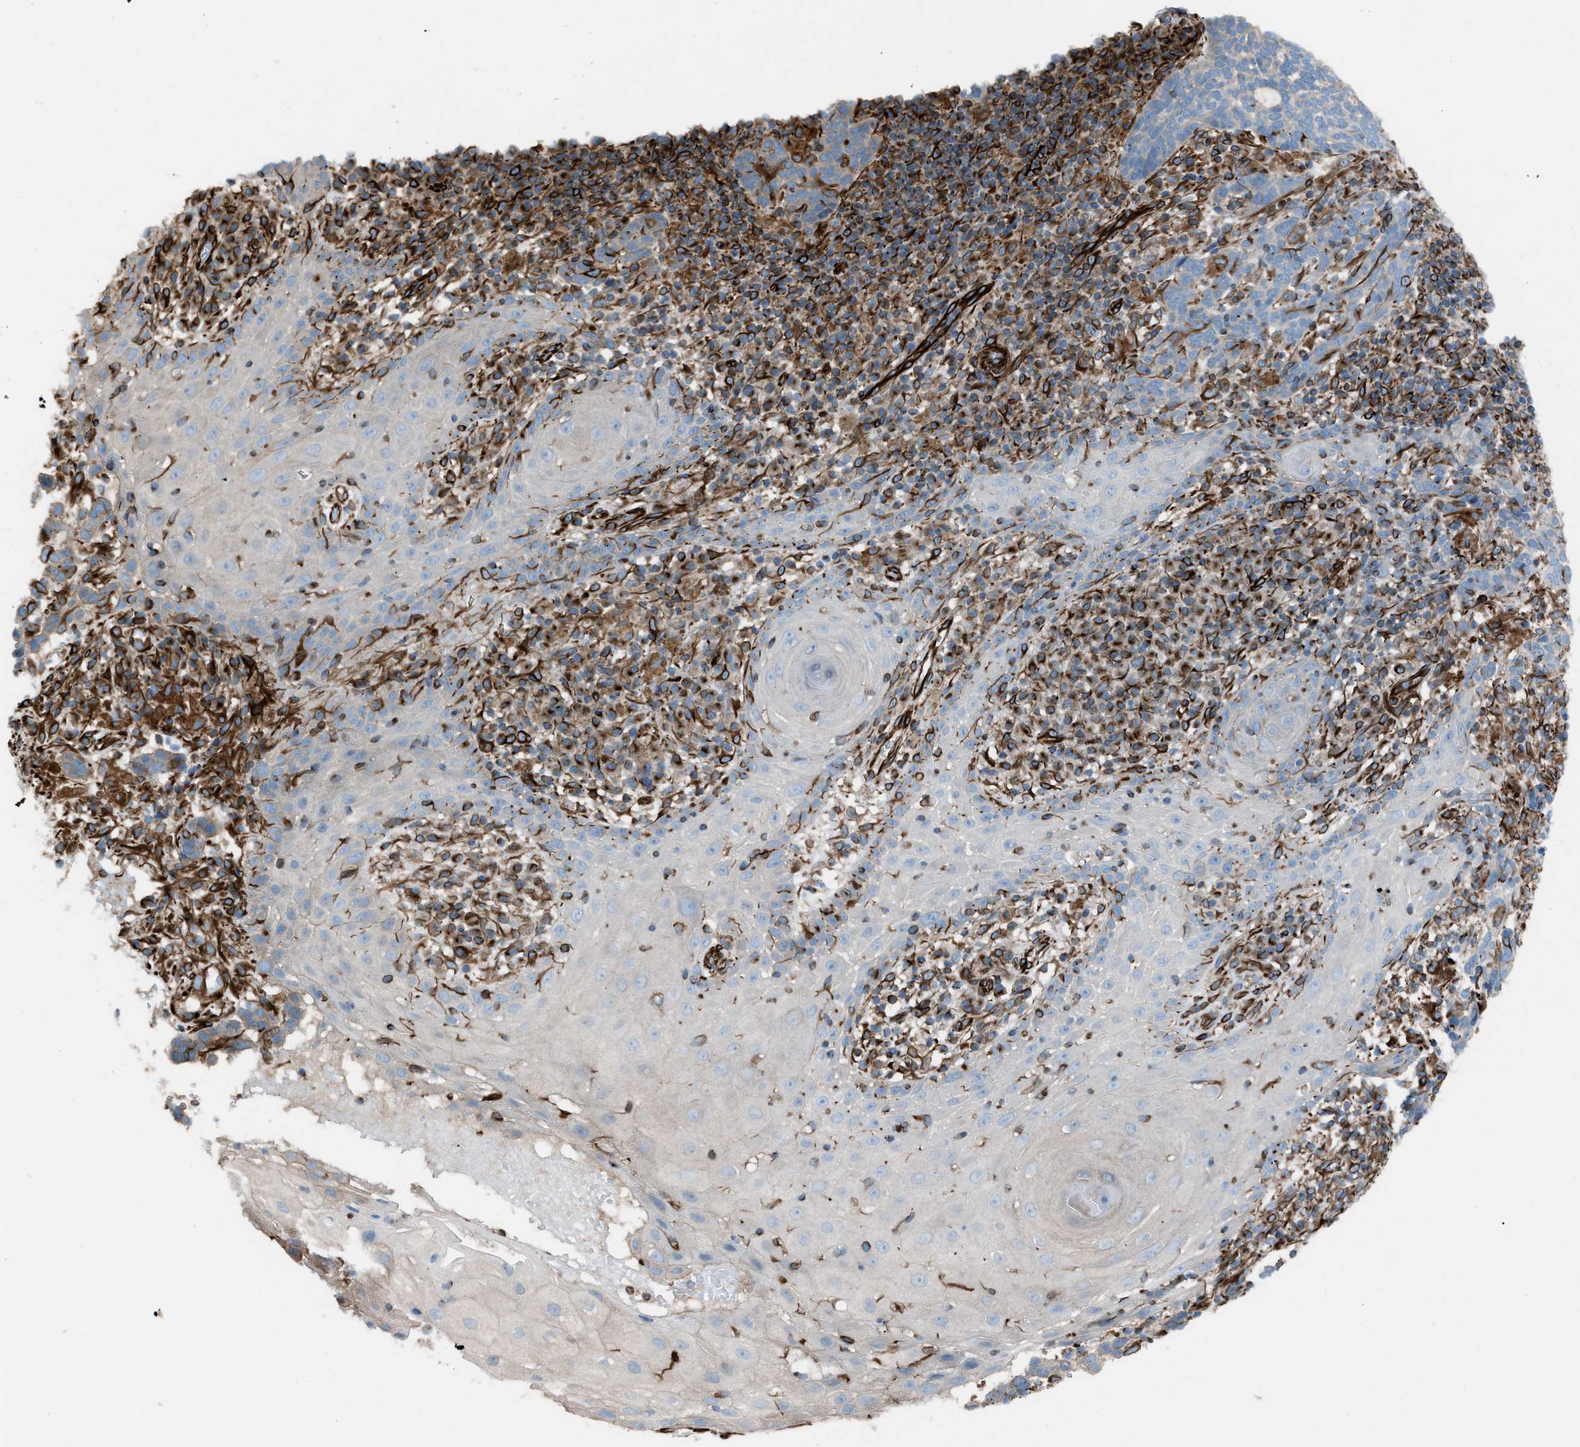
{"staining": {"intensity": "negative", "quantity": "none", "location": "none"}, "tissue": "skin cancer", "cell_type": "Tumor cells", "image_type": "cancer", "snomed": [{"axis": "morphology", "description": "Basal cell carcinoma"}, {"axis": "topography", "description": "Skin"}], "caption": "DAB immunohistochemical staining of skin cancer (basal cell carcinoma) exhibits no significant staining in tumor cells.", "gene": "CABP7", "patient": {"sex": "male", "age": 85}}